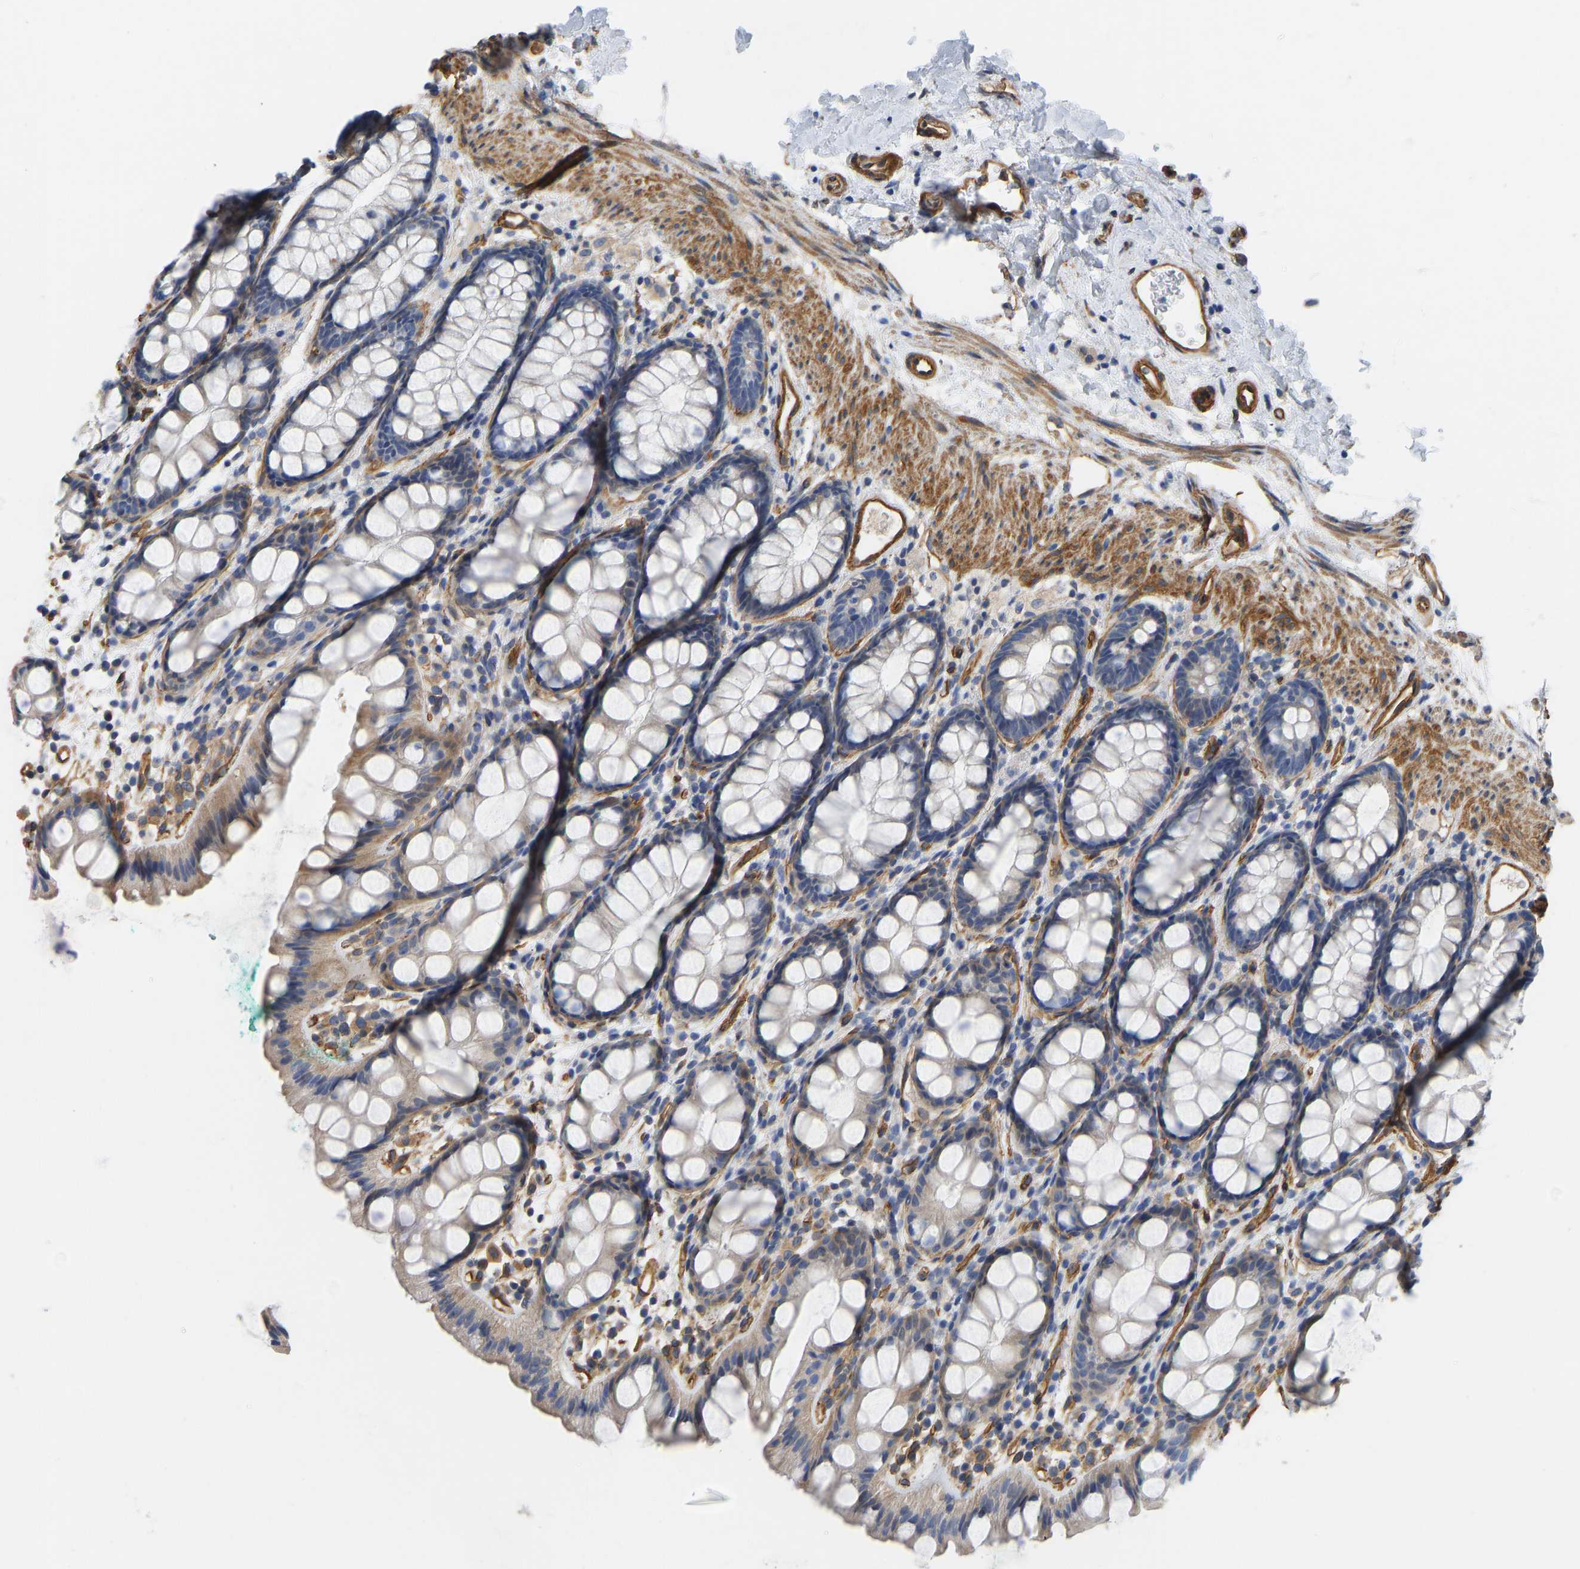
{"staining": {"intensity": "moderate", "quantity": "<25%", "location": "cytoplasmic/membranous"}, "tissue": "rectum", "cell_type": "Glandular cells", "image_type": "normal", "snomed": [{"axis": "morphology", "description": "Normal tissue, NOS"}, {"axis": "topography", "description": "Rectum"}], "caption": "IHC photomicrograph of normal rectum stained for a protein (brown), which shows low levels of moderate cytoplasmic/membranous staining in about <25% of glandular cells.", "gene": "ELMO2", "patient": {"sex": "female", "age": 65}}